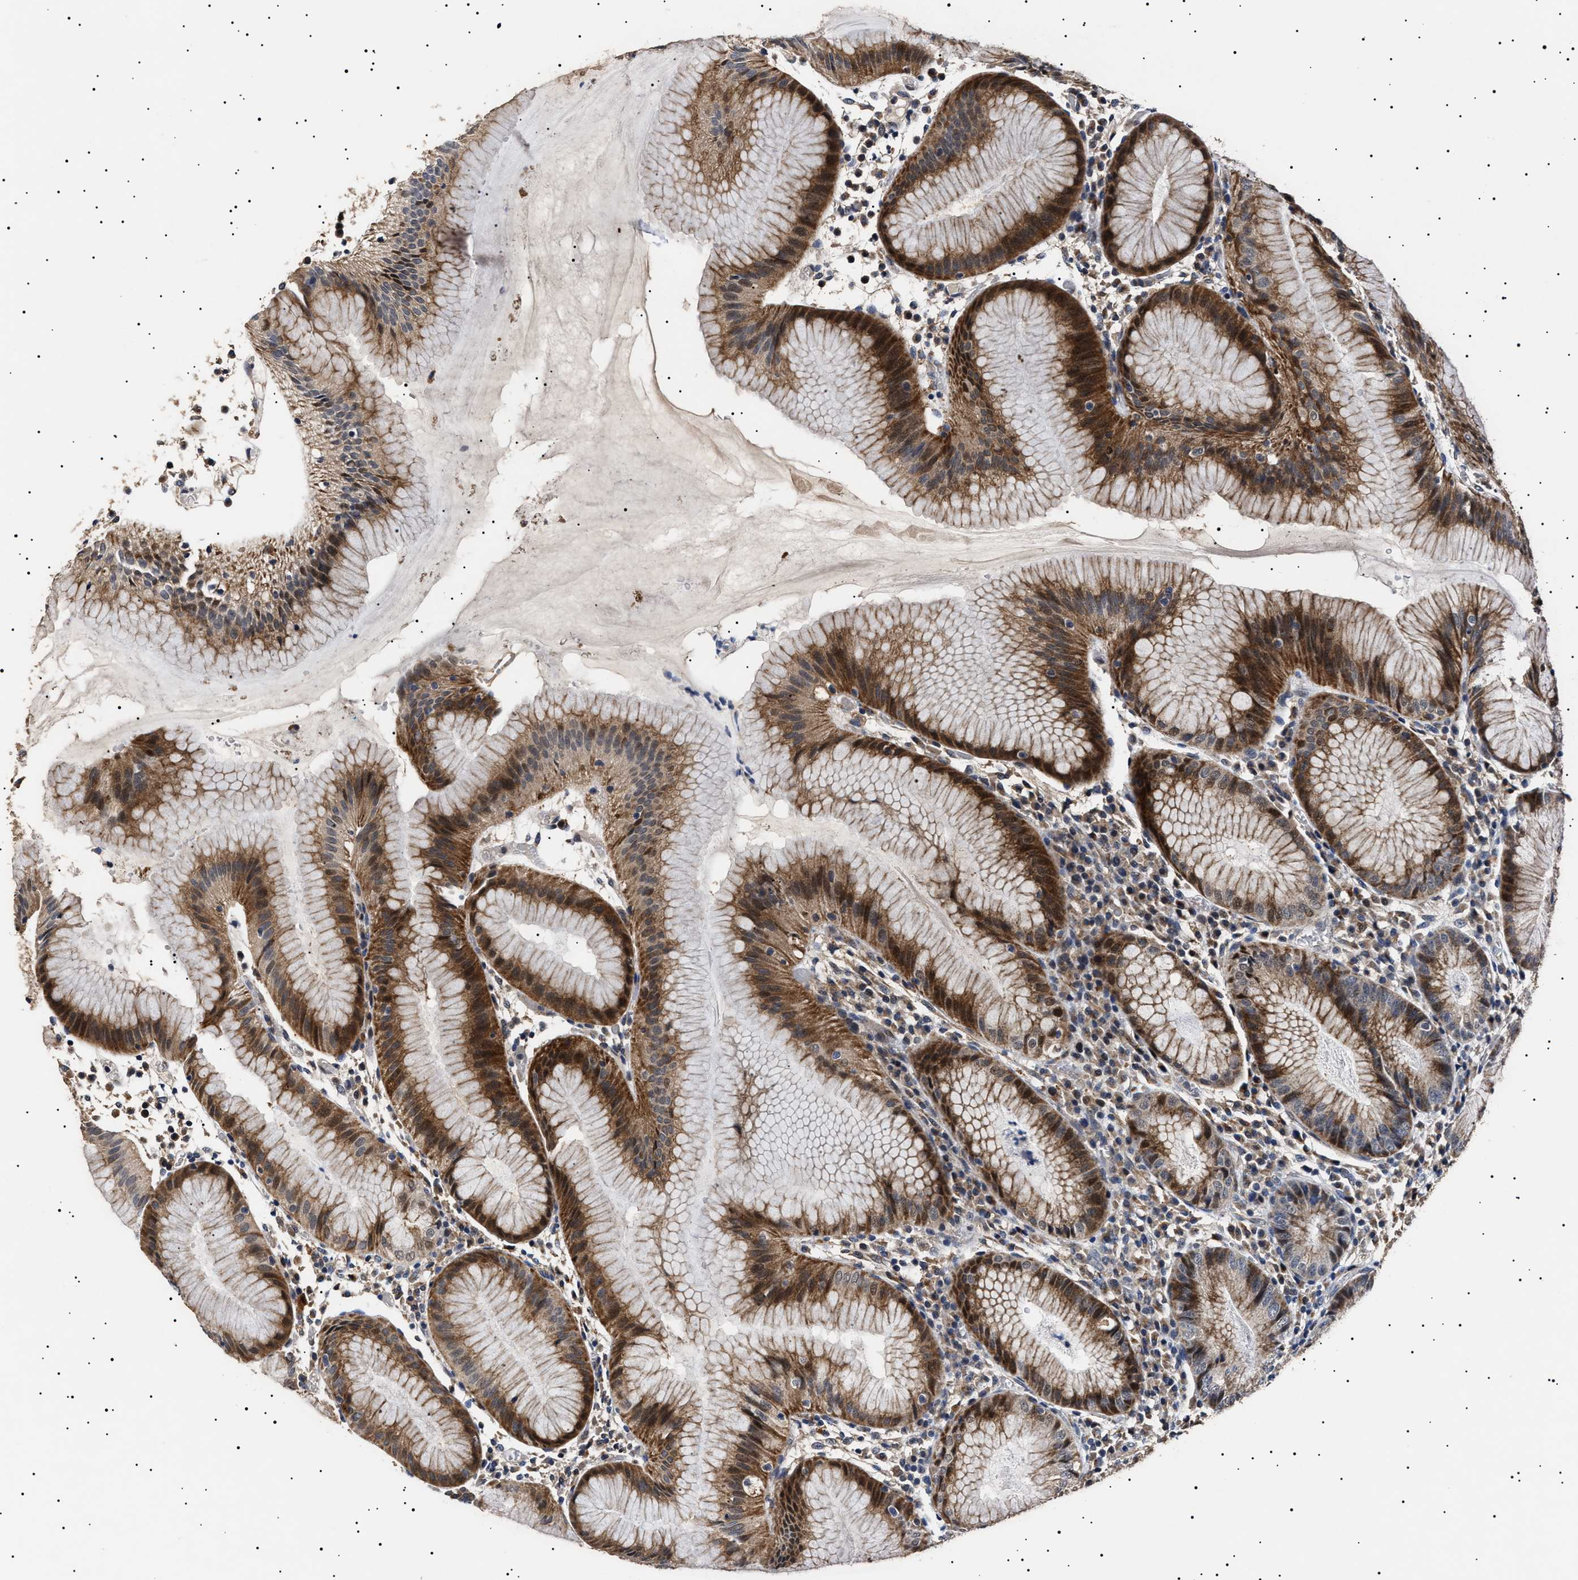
{"staining": {"intensity": "strong", "quantity": ">75%", "location": "cytoplasmic/membranous"}, "tissue": "stomach", "cell_type": "Glandular cells", "image_type": "normal", "snomed": [{"axis": "morphology", "description": "Normal tissue, NOS"}, {"axis": "topography", "description": "Stomach"}, {"axis": "topography", "description": "Stomach, lower"}], "caption": "Protein staining of normal stomach exhibits strong cytoplasmic/membranous staining in about >75% of glandular cells.", "gene": "RAB34", "patient": {"sex": "female", "age": 75}}